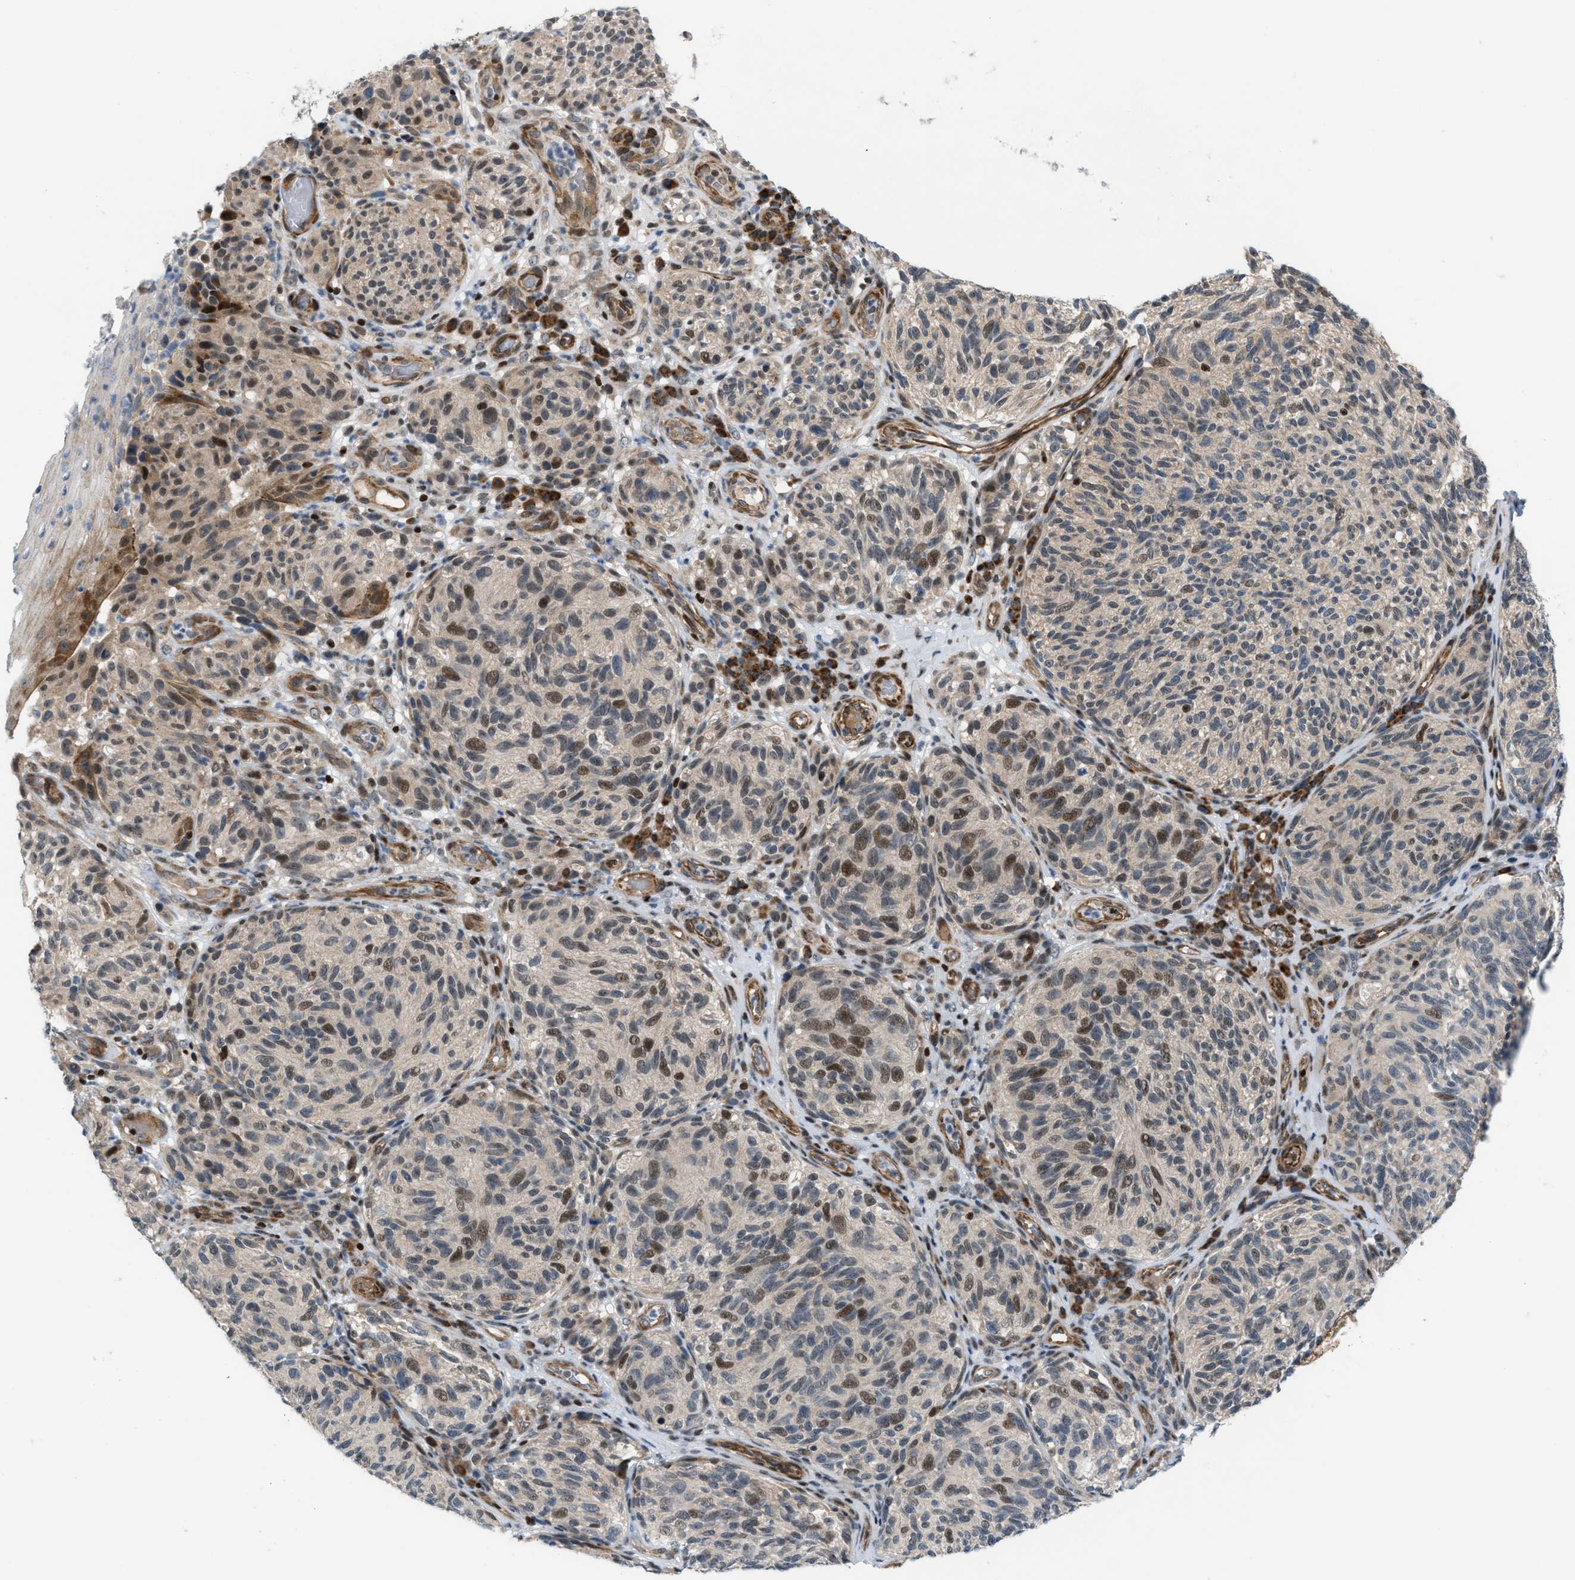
{"staining": {"intensity": "moderate", "quantity": "25%-75%", "location": "cytoplasmic/membranous,nuclear"}, "tissue": "melanoma", "cell_type": "Tumor cells", "image_type": "cancer", "snomed": [{"axis": "morphology", "description": "Malignant melanoma, NOS"}, {"axis": "topography", "description": "Skin"}], "caption": "Melanoma was stained to show a protein in brown. There is medium levels of moderate cytoplasmic/membranous and nuclear staining in approximately 25%-75% of tumor cells.", "gene": "ZNF276", "patient": {"sex": "female", "age": 73}}